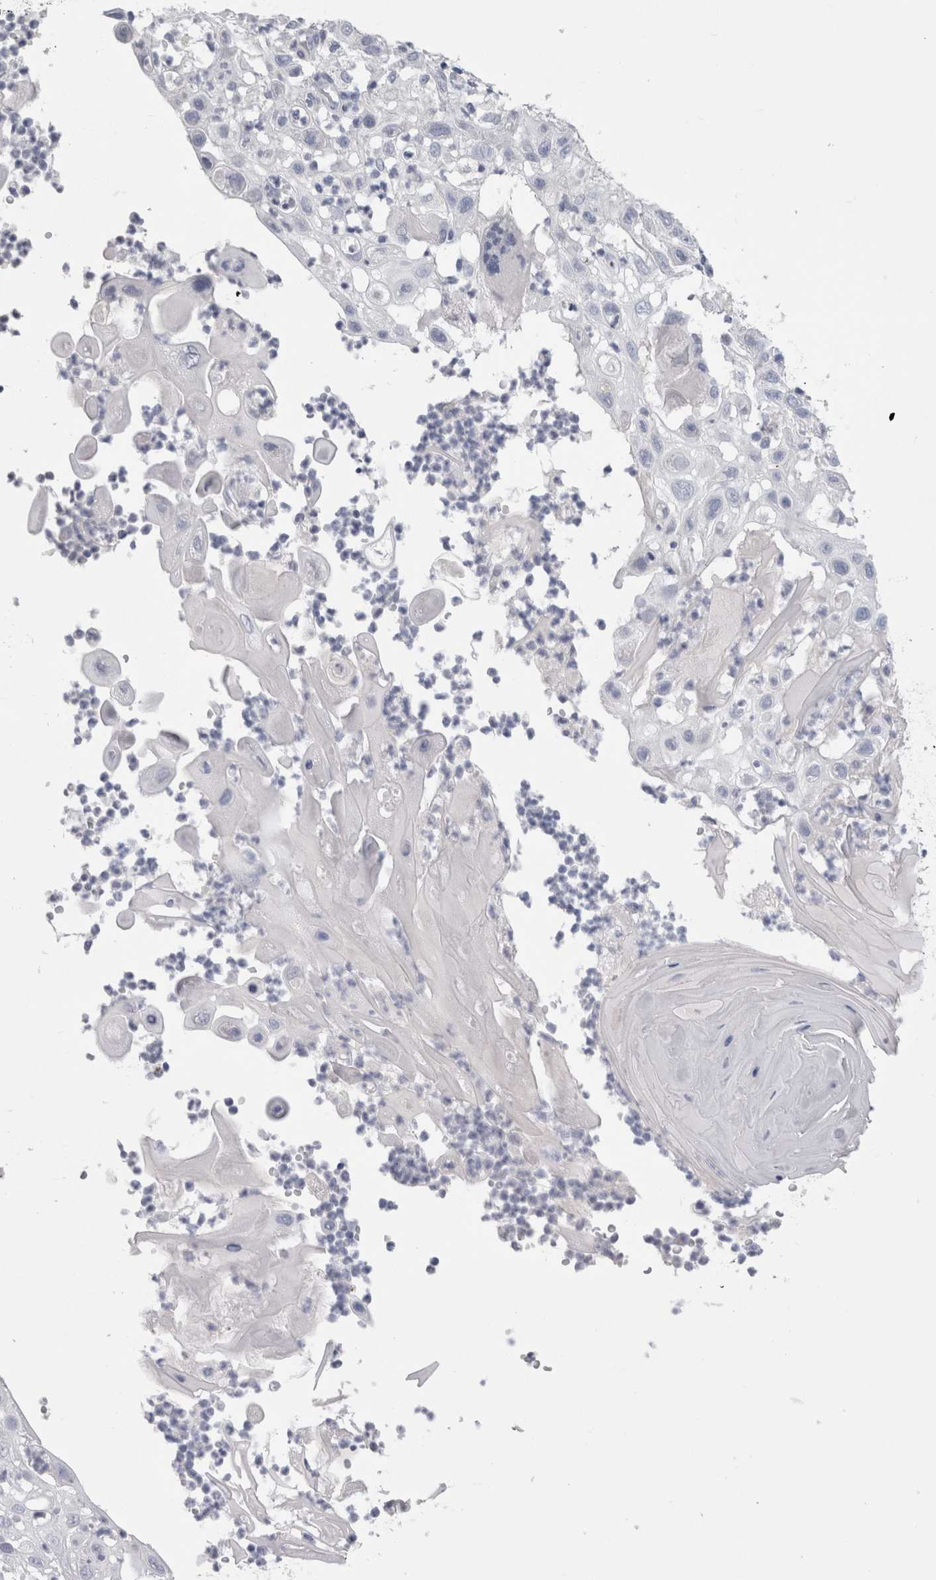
{"staining": {"intensity": "negative", "quantity": "none", "location": "none"}, "tissue": "skin cancer", "cell_type": "Tumor cells", "image_type": "cancer", "snomed": [{"axis": "morphology", "description": "Normal tissue, NOS"}, {"axis": "morphology", "description": "Squamous cell carcinoma, NOS"}, {"axis": "topography", "description": "Skin"}], "caption": "Tumor cells show no significant protein expression in skin squamous cell carcinoma. (DAB (3,3'-diaminobenzidine) IHC visualized using brightfield microscopy, high magnification).", "gene": "PTH", "patient": {"sex": "female", "age": 96}}